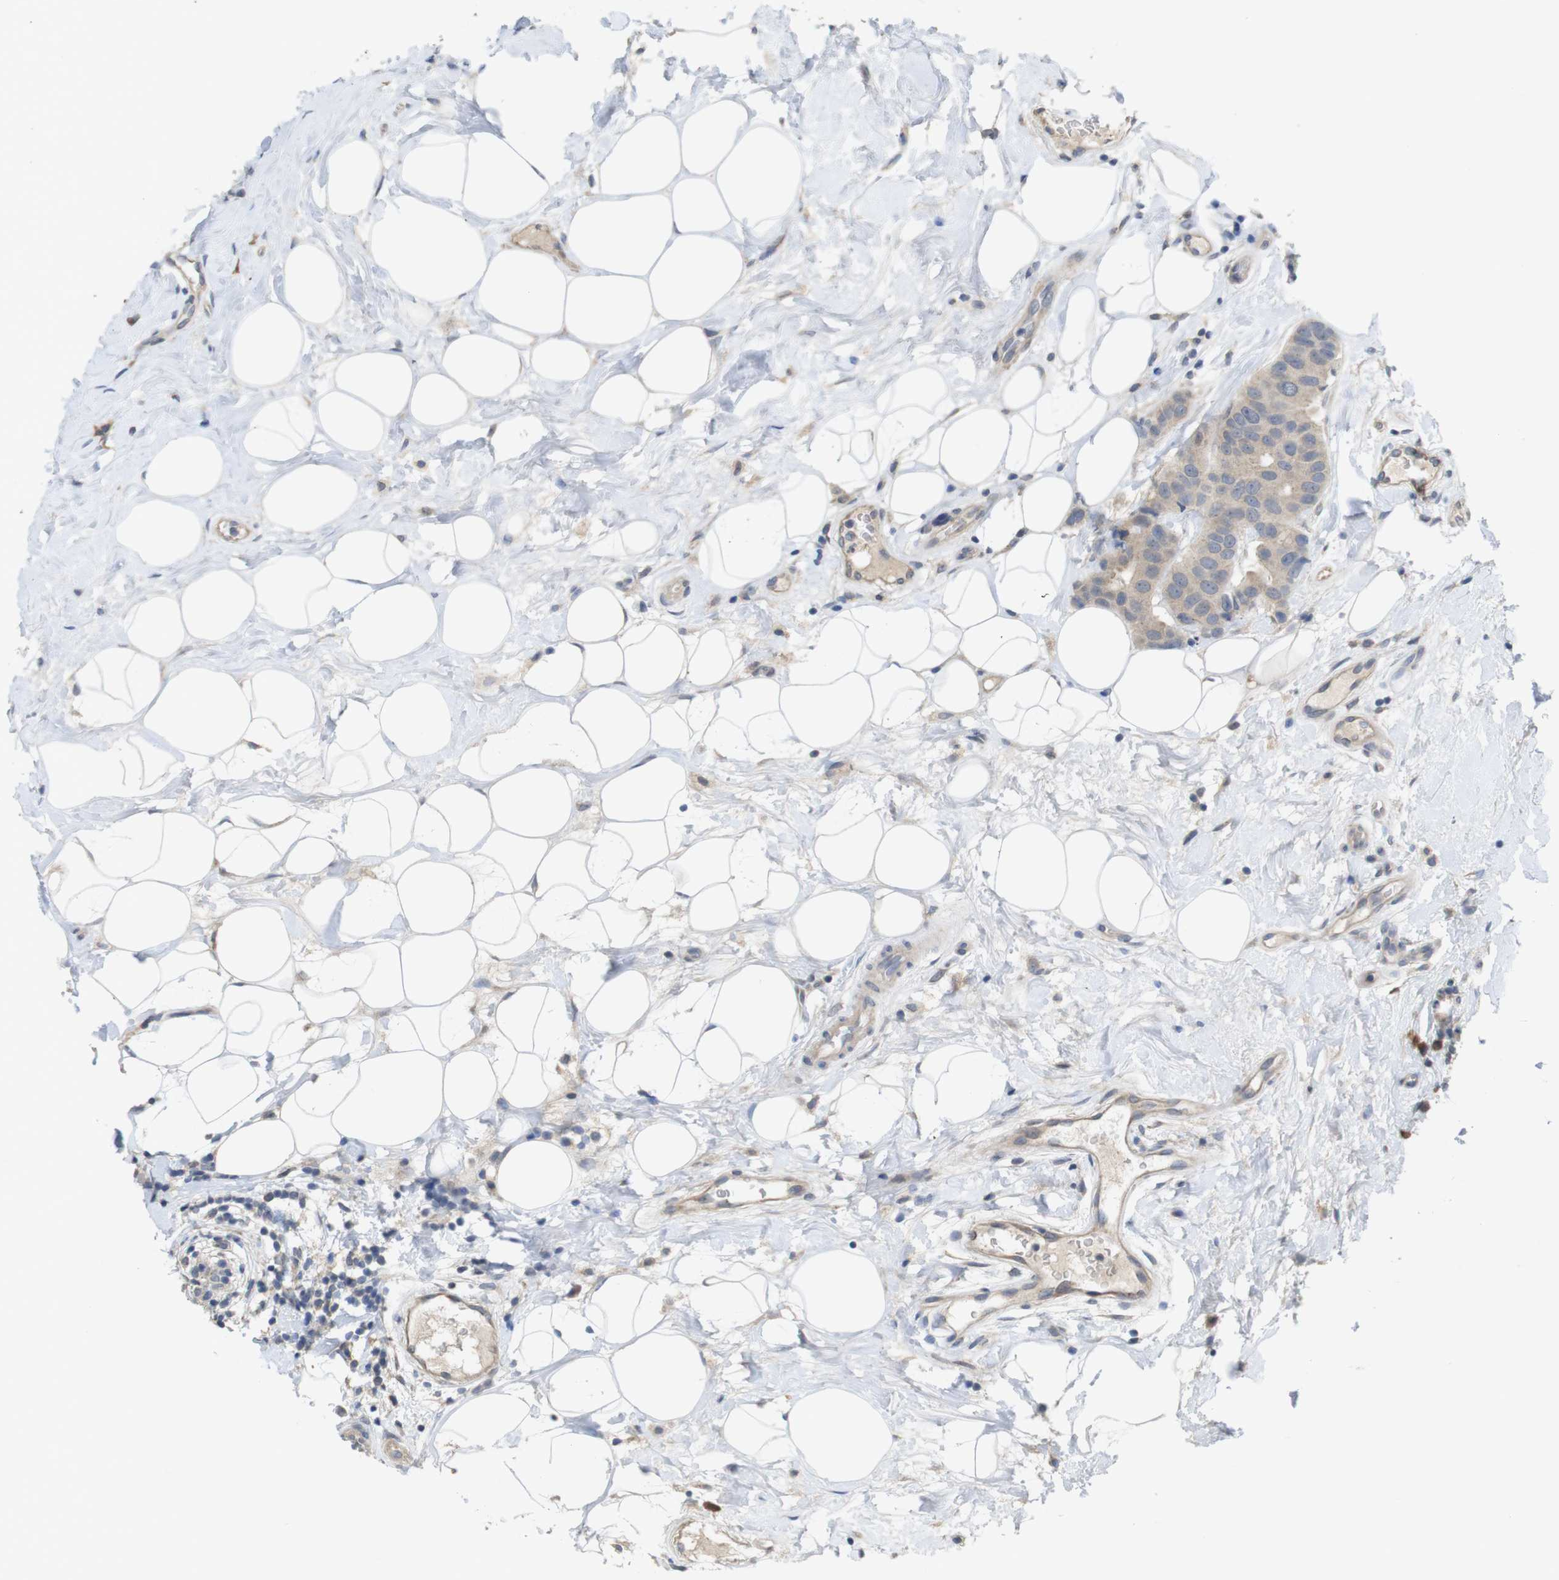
{"staining": {"intensity": "weak", "quantity": ">75%", "location": "cytoplasmic/membranous"}, "tissue": "breast cancer", "cell_type": "Tumor cells", "image_type": "cancer", "snomed": [{"axis": "morphology", "description": "Normal tissue, NOS"}, {"axis": "morphology", "description": "Duct carcinoma"}, {"axis": "topography", "description": "Breast"}], "caption": "Protein expression analysis of human breast infiltrating ductal carcinoma reveals weak cytoplasmic/membranous staining in about >75% of tumor cells.", "gene": "BCAR3", "patient": {"sex": "female", "age": 39}}